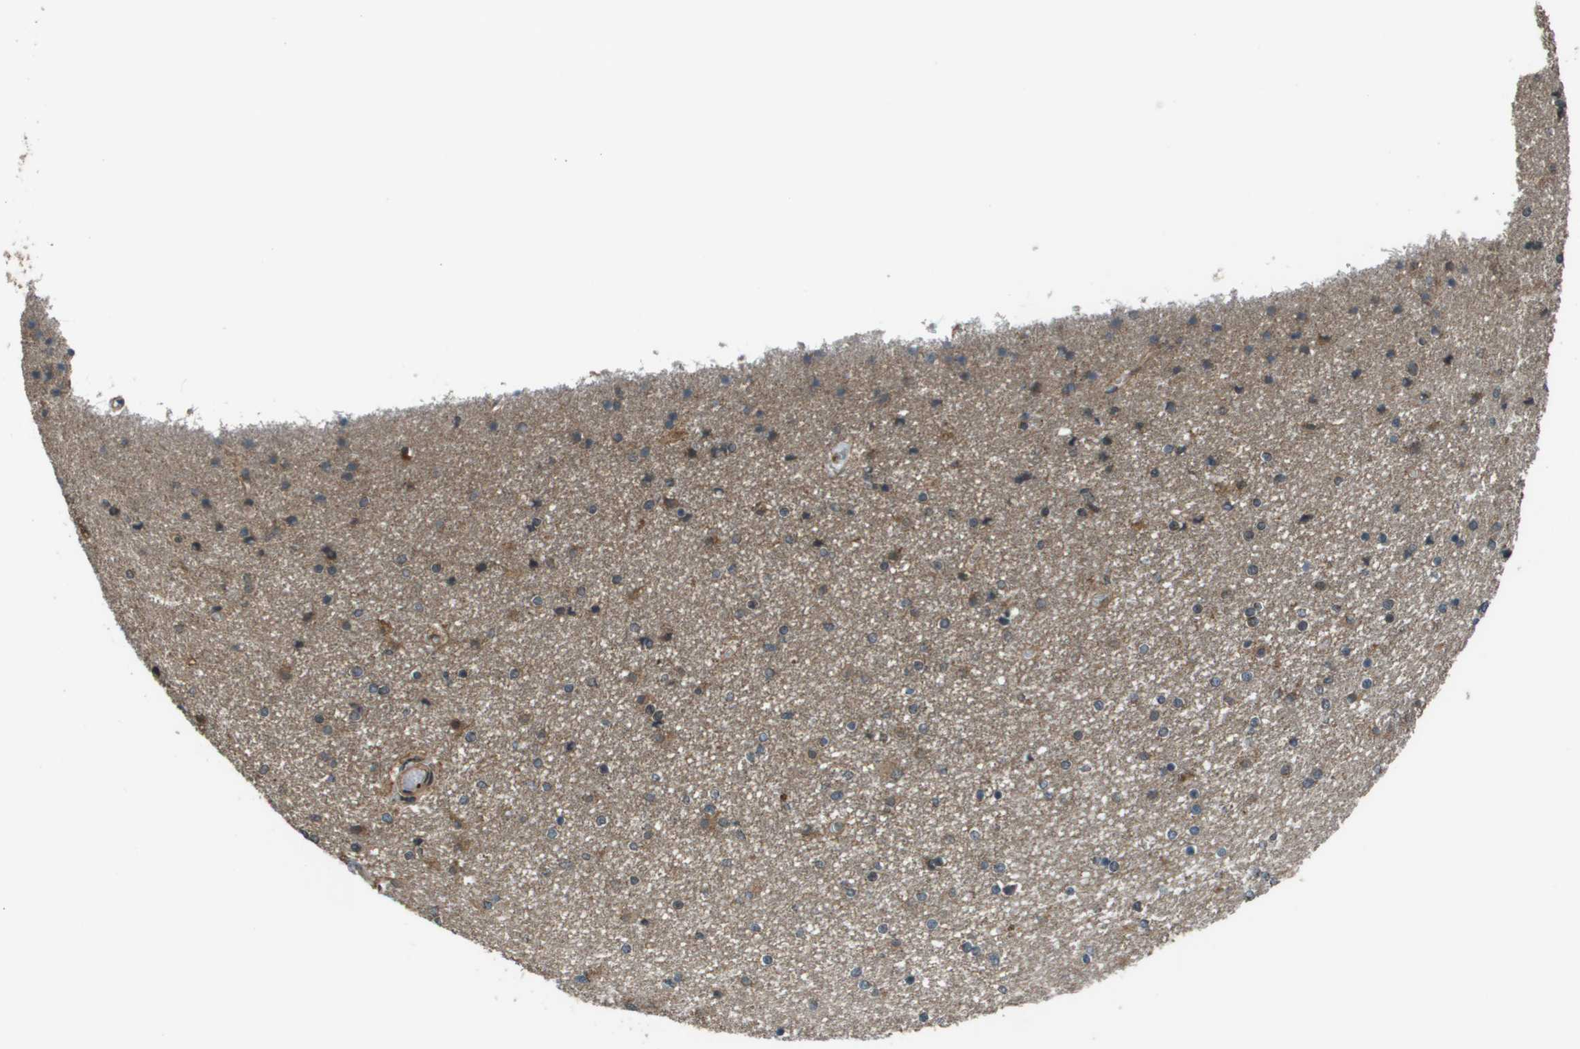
{"staining": {"intensity": "moderate", "quantity": "<25%", "location": "cytoplasmic/membranous"}, "tissue": "caudate", "cell_type": "Glial cells", "image_type": "normal", "snomed": [{"axis": "morphology", "description": "Normal tissue, NOS"}, {"axis": "topography", "description": "Lateral ventricle wall"}], "caption": "IHC image of unremarkable human caudate stained for a protein (brown), which exhibits low levels of moderate cytoplasmic/membranous positivity in approximately <25% of glial cells.", "gene": "PLPBP", "patient": {"sex": "female", "age": 54}}